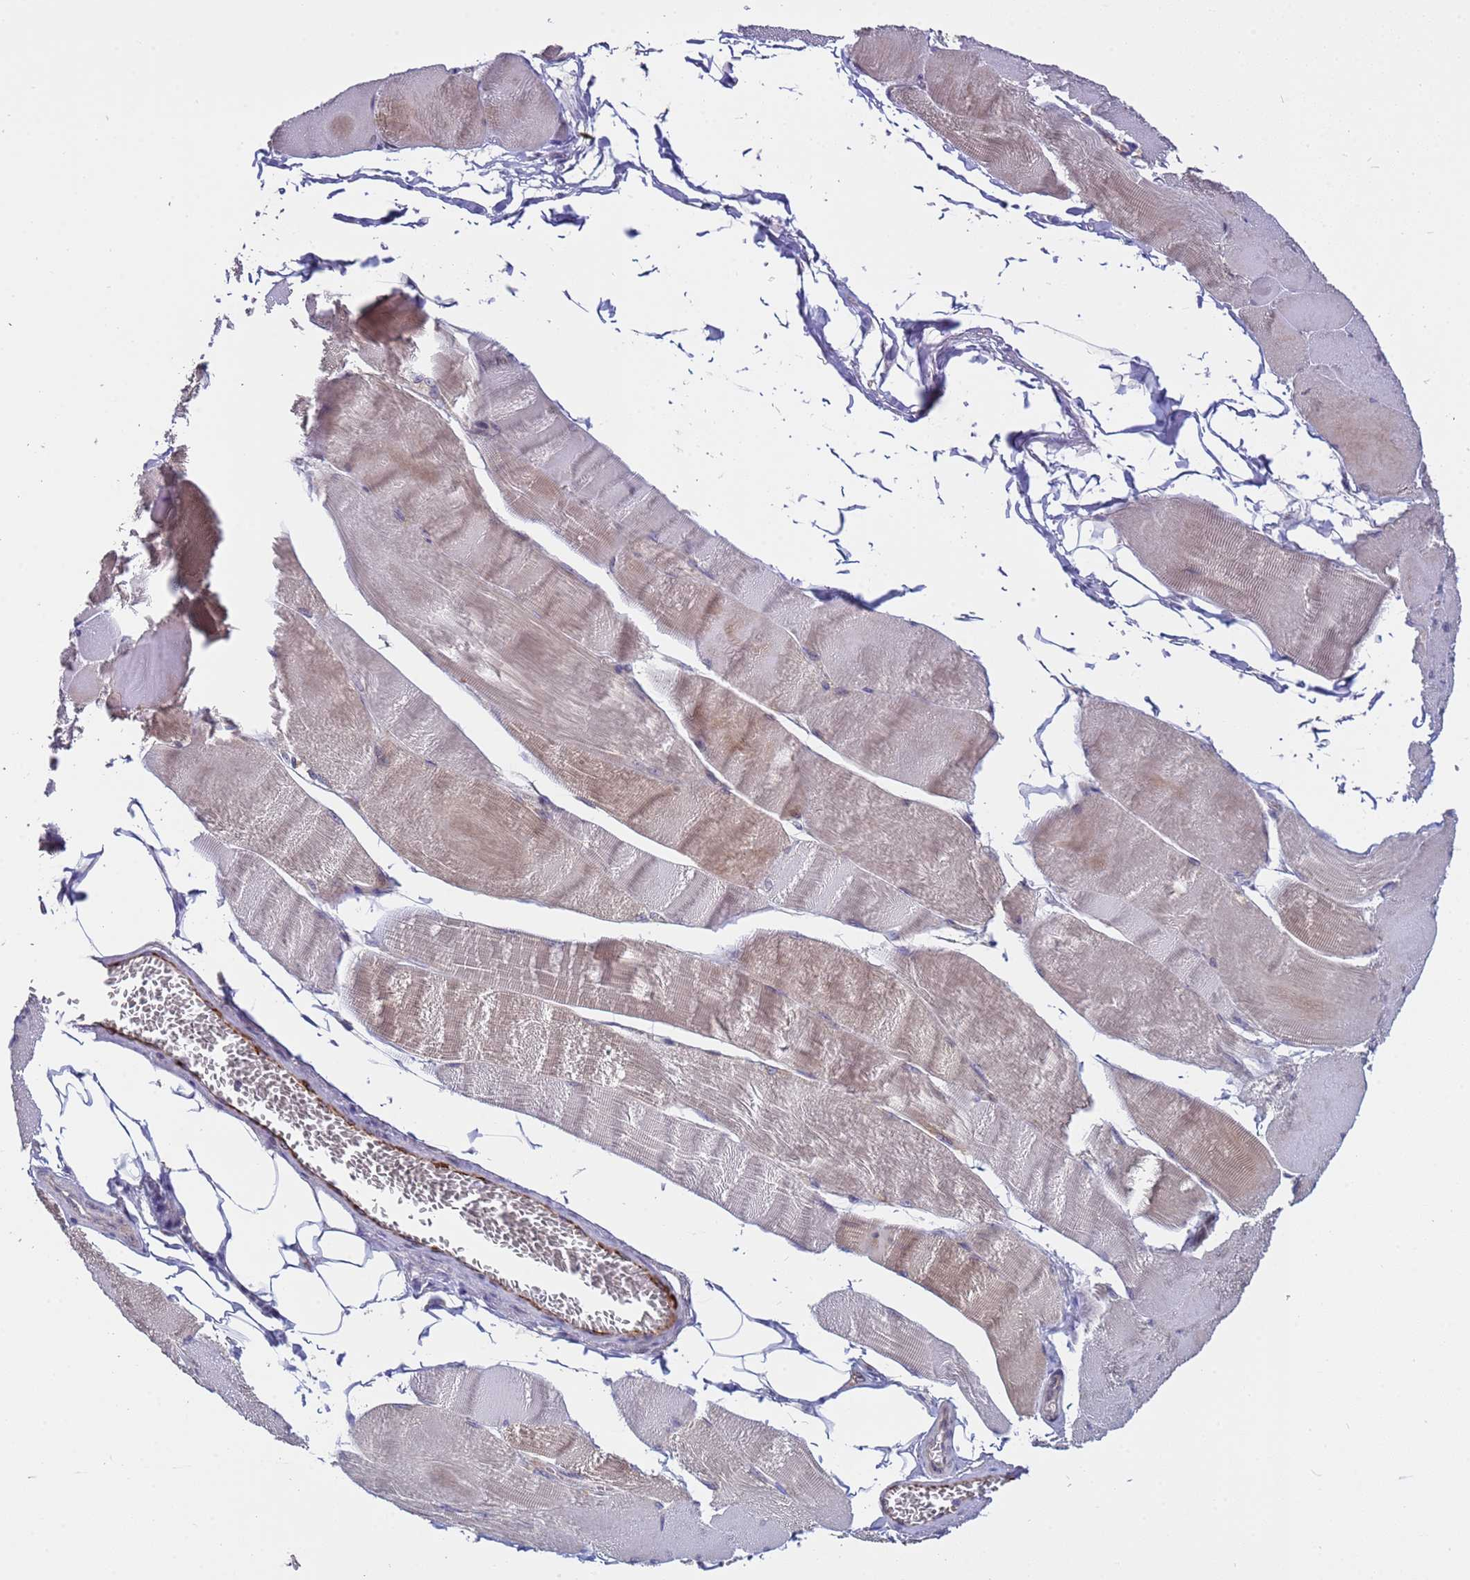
{"staining": {"intensity": "moderate", "quantity": "<25%", "location": "cytoplasmic/membranous"}, "tissue": "skeletal muscle", "cell_type": "Myocytes", "image_type": "normal", "snomed": [{"axis": "morphology", "description": "Normal tissue, NOS"}, {"axis": "morphology", "description": "Basal cell carcinoma"}, {"axis": "topography", "description": "Skeletal muscle"}], "caption": "Brown immunohistochemical staining in benign human skeletal muscle reveals moderate cytoplasmic/membranous positivity in about <25% of myocytes.", "gene": "ZNF248", "patient": {"sex": "female", "age": 64}}